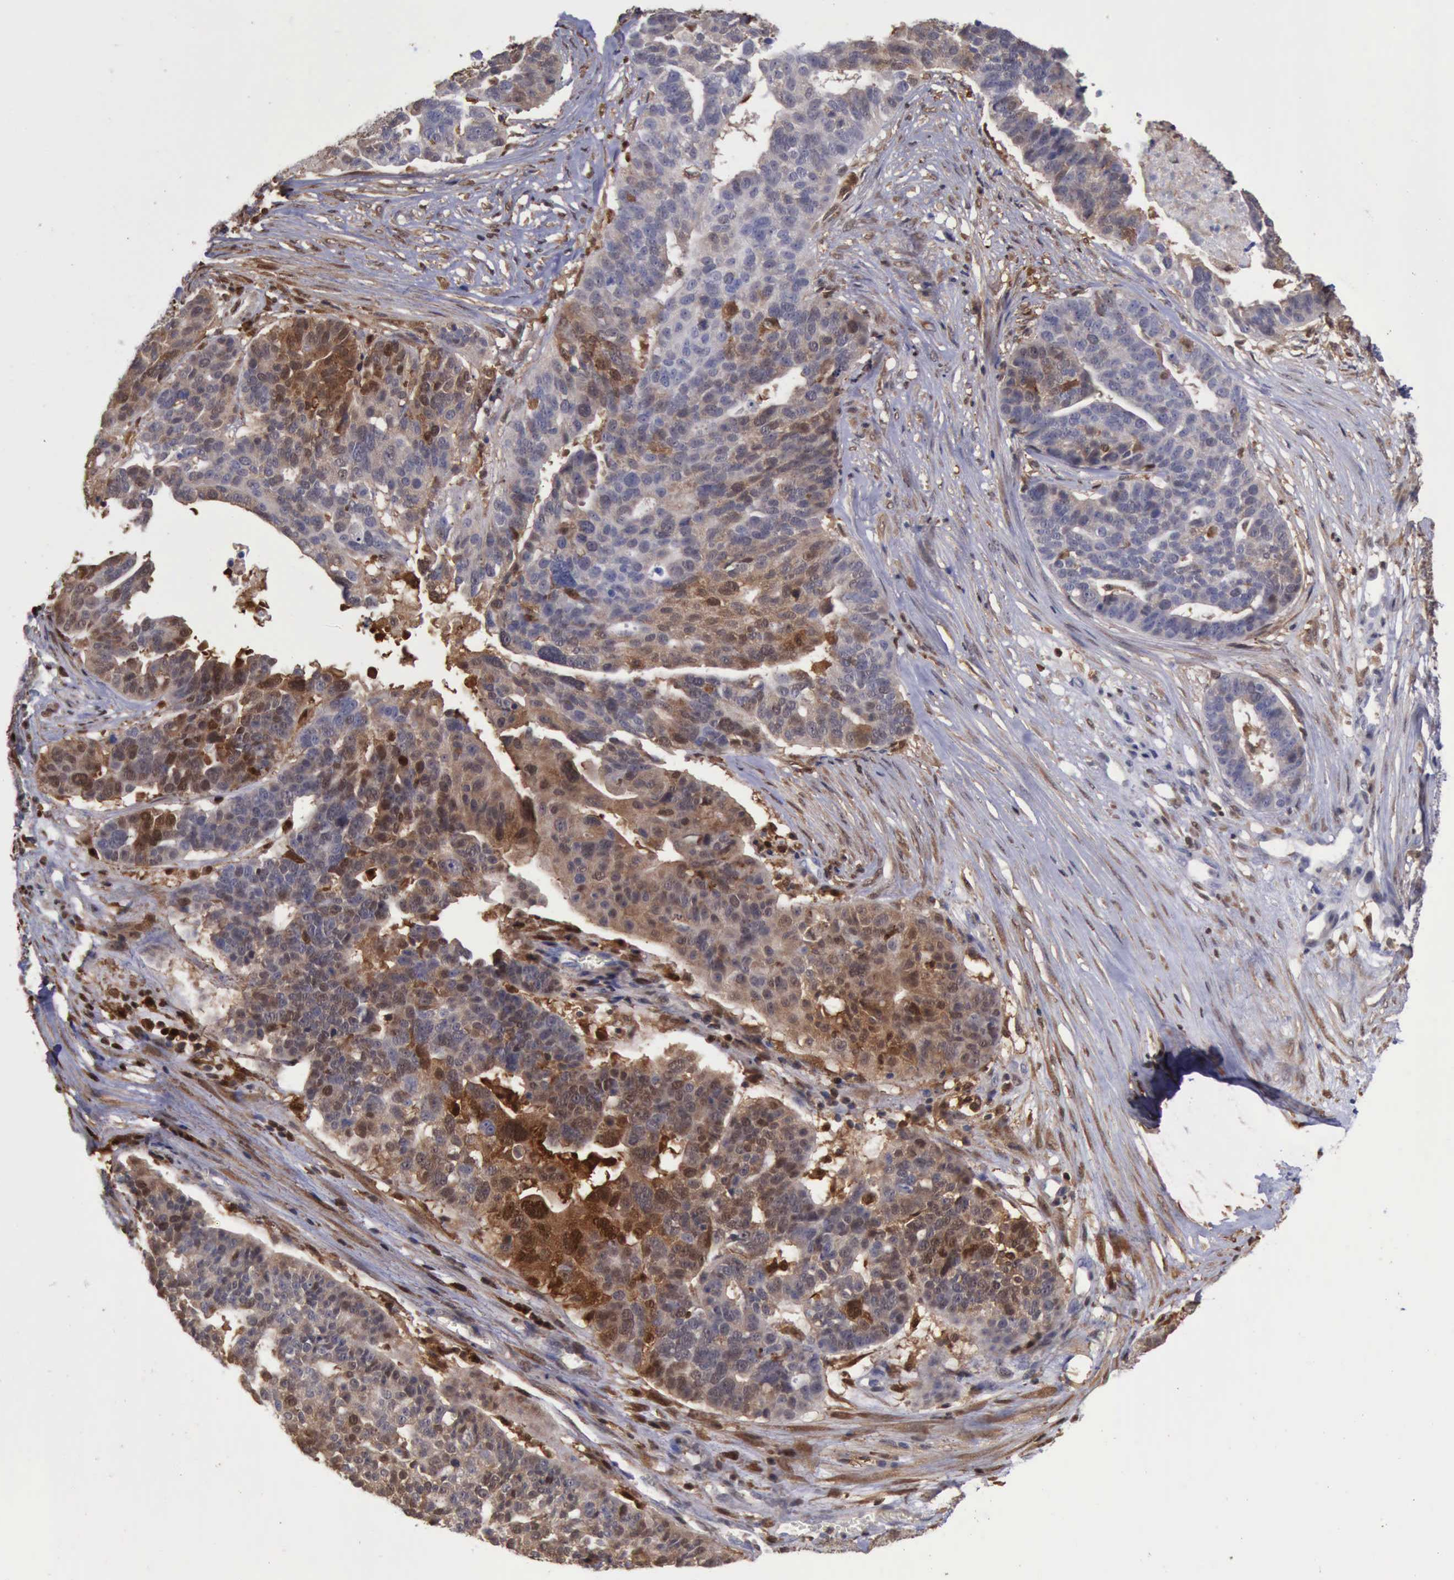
{"staining": {"intensity": "weak", "quantity": "<25%", "location": "nuclear"}, "tissue": "ovarian cancer", "cell_type": "Tumor cells", "image_type": "cancer", "snomed": [{"axis": "morphology", "description": "Cystadenocarcinoma, serous, NOS"}, {"axis": "topography", "description": "Ovary"}], "caption": "This is an immunohistochemistry micrograph of human serous cystadenocarcinoma (ovarian). There is no expression in tumor cells.", "gene": "STAT1", "patient": {"sex": "female", "age": 59}}